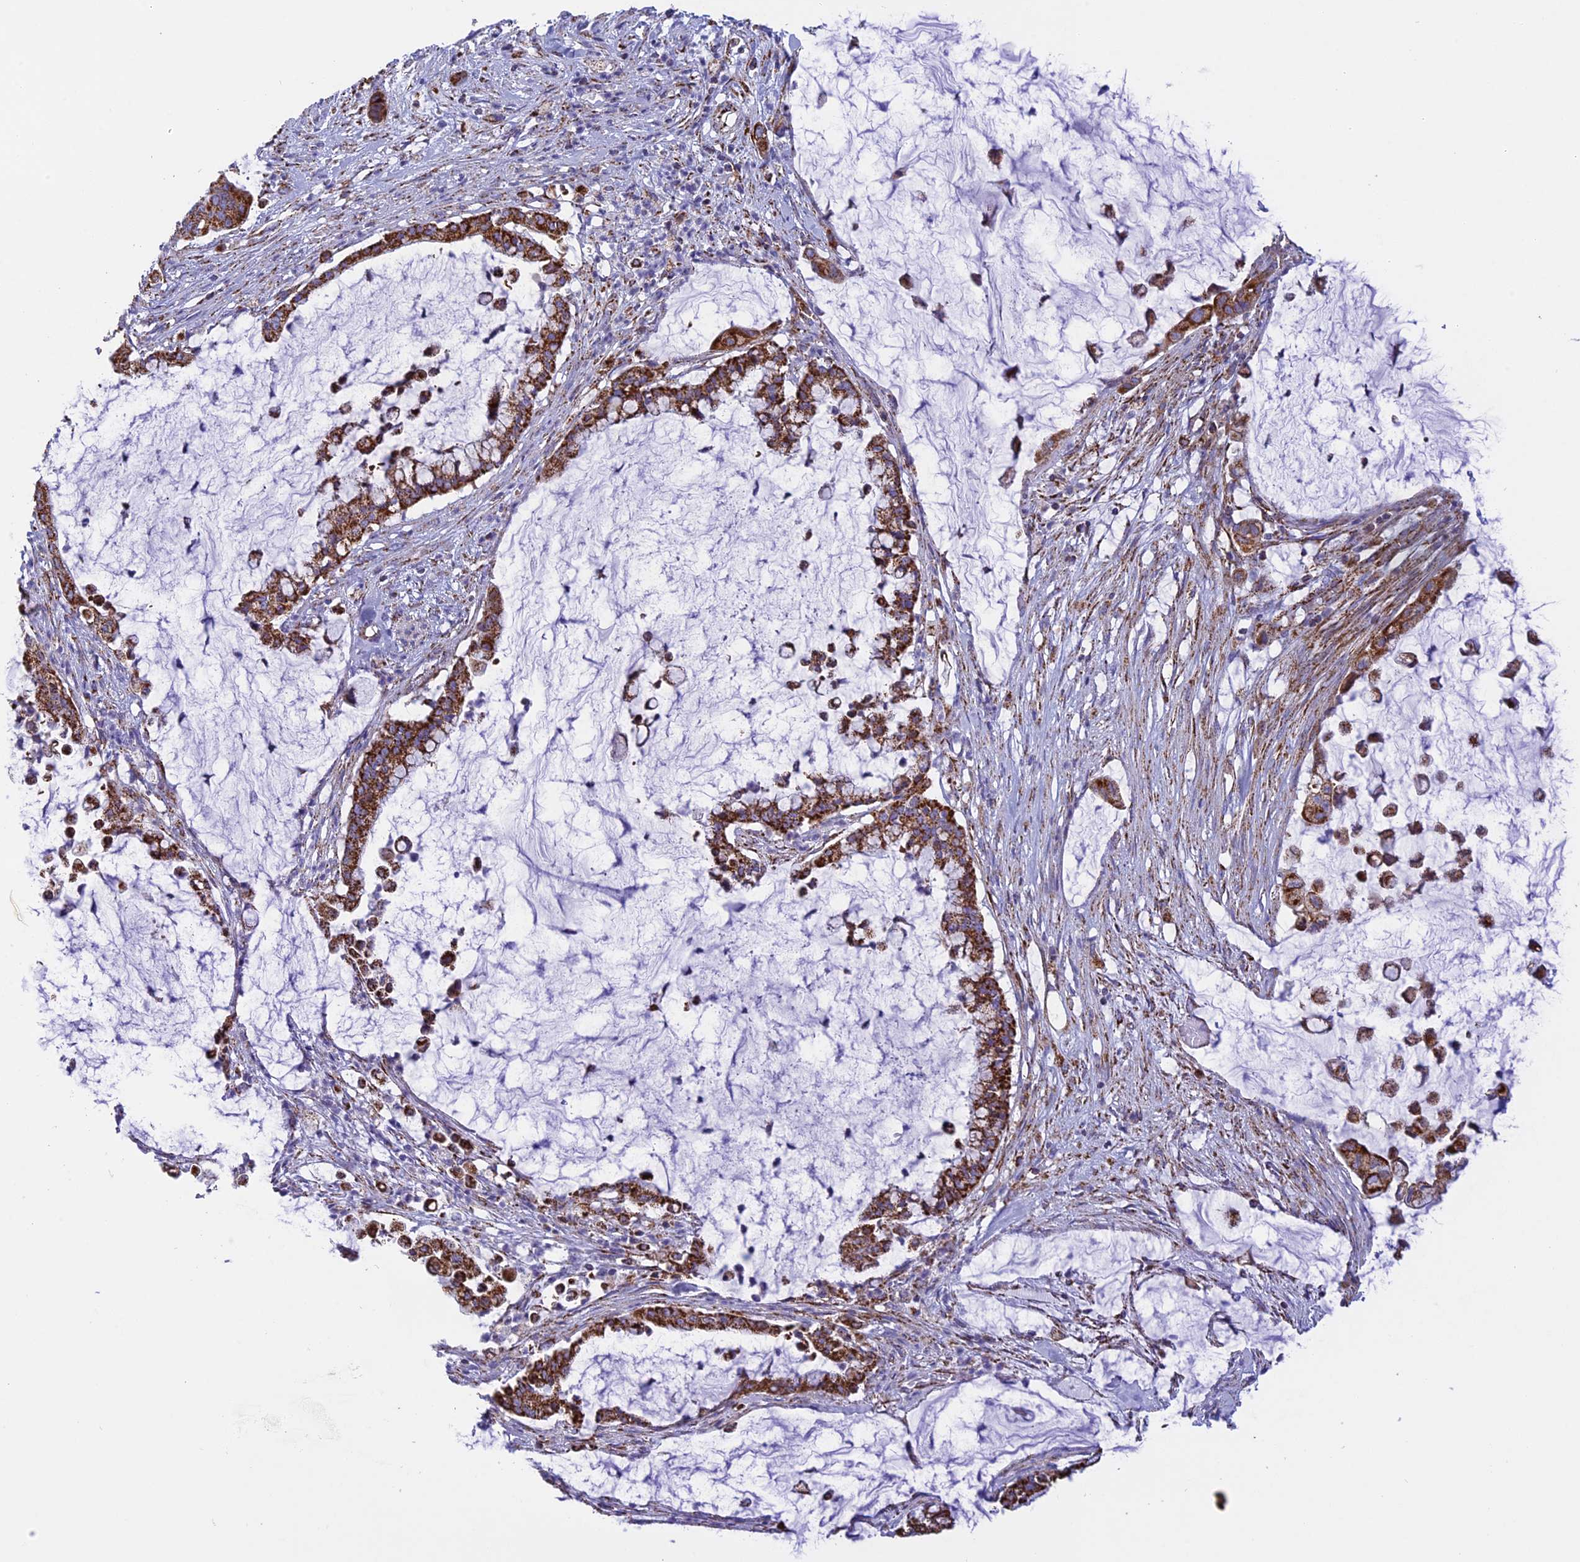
{"staining": {"intensity": "strong", "quantity": ">75%", "location": "cytoplasmic/membranous"}, "tissue": "pancreatic cancer", "cell_type": "Tumor cells", "image_type": "cancer", "snomed": [{"axis": "morphology", "description": "Adenocarcinoma, NOS"}, {"axis": "topography", "description": "Pancreas"}], "caption": "High-power microscopy captured an immunohistochemistry micrograph of adenocarcinoma (pancreatic), revealing strong cytoplasmic/membranous positivity in approximately >75% of tumor cells.", "gene": "ISOC2", "patient": {"sex": "male", "age": 41}}